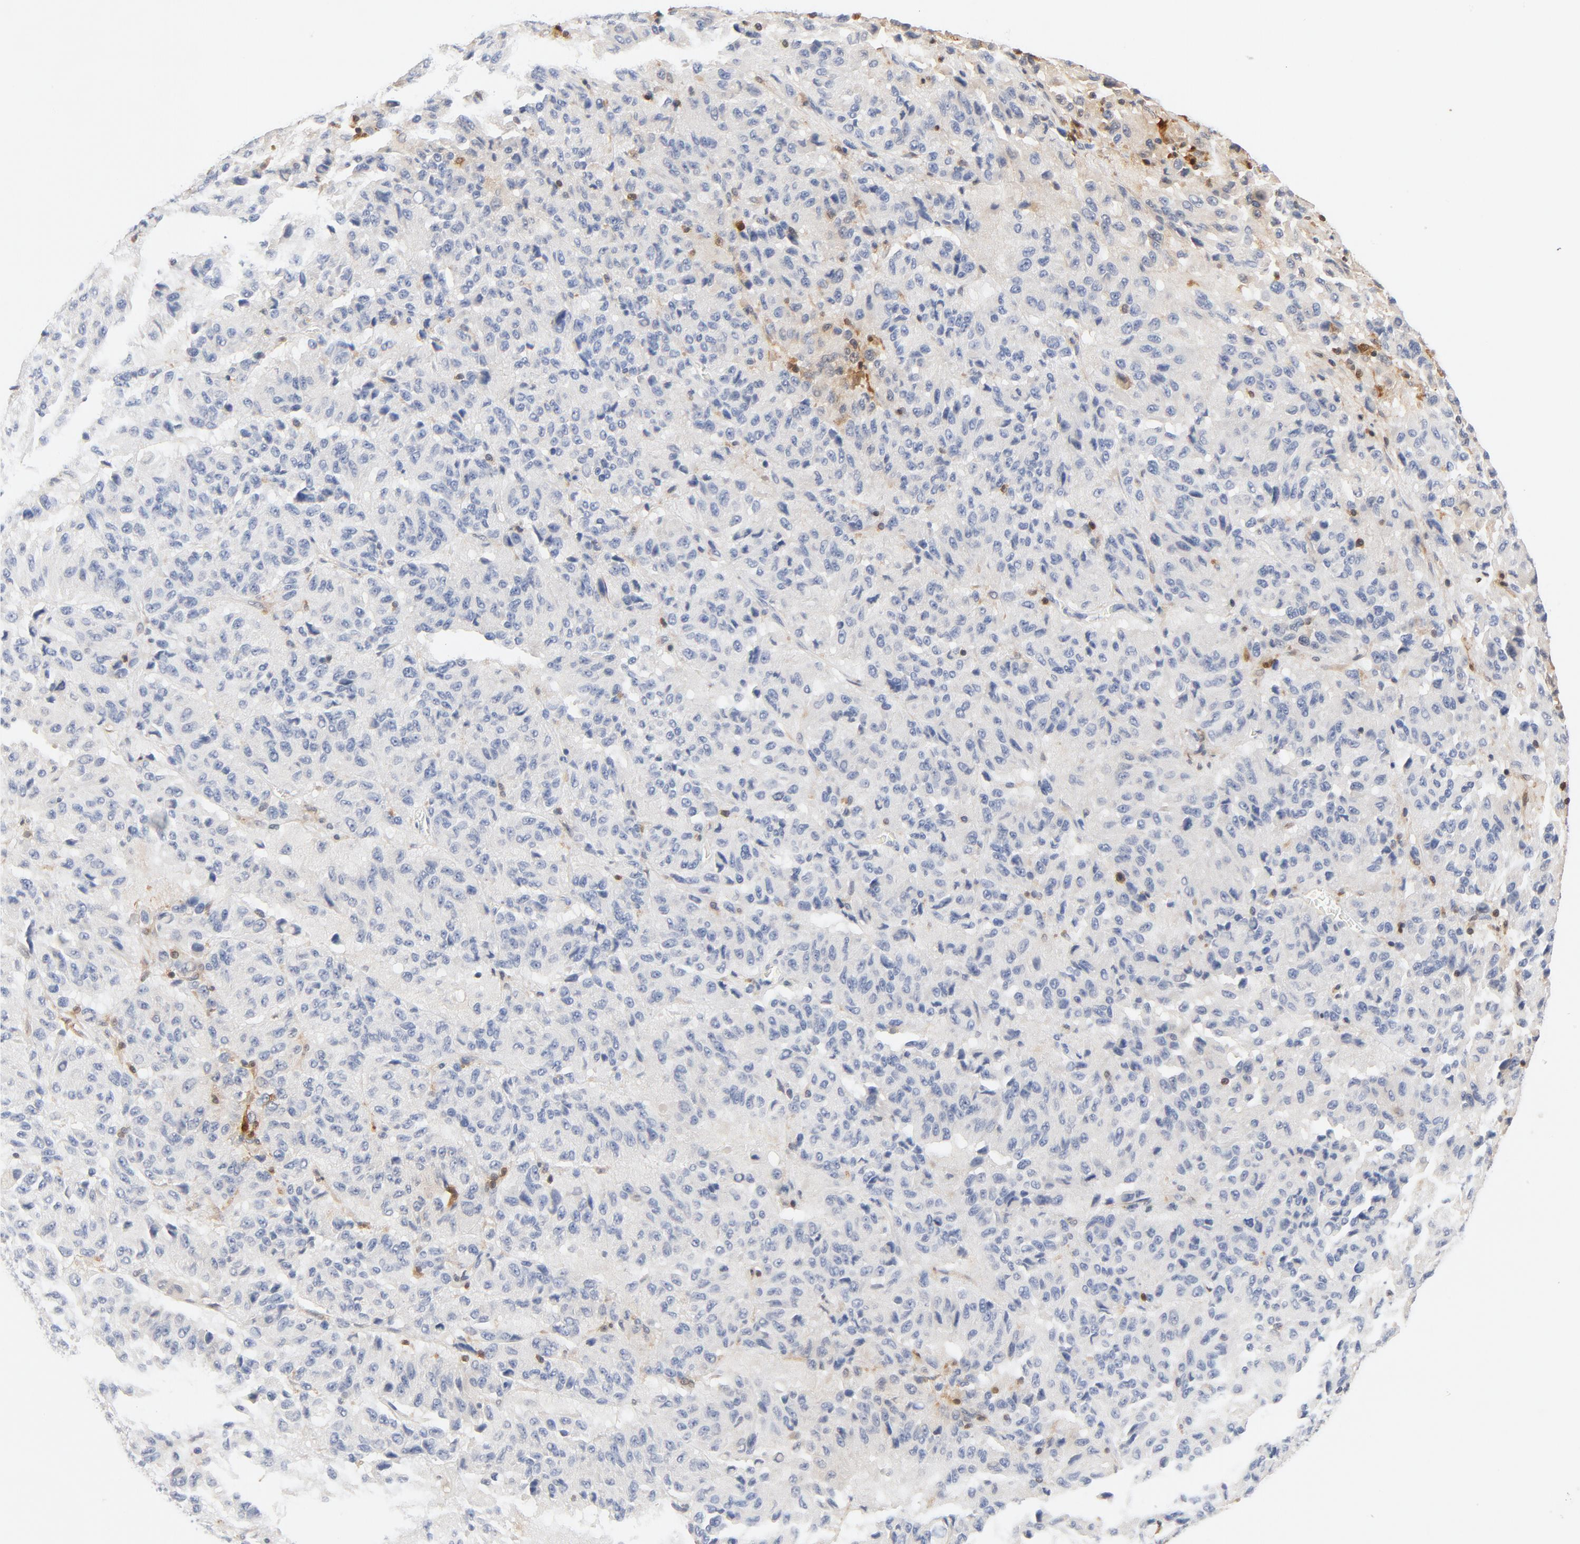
{"staining": {"intensity": "negative", "quantity": "none", "location": "none"}, "tissue": "melanoma", "cell_type": "Tumor cells", "image_type": "cancer", "snomed": [{"axis": "morphology", "description": "Malignant melanoma, Metastatic site"}, {"axis": "topography", "description": "Lung"}], "caption": "This is a image of immunohistochemistry (IHC) staining of malignant melanoma (metastatic site), which shows no expression in tumor cells.", "gene": "STAT1", "patient": {"sex": "male", "age": 64}}